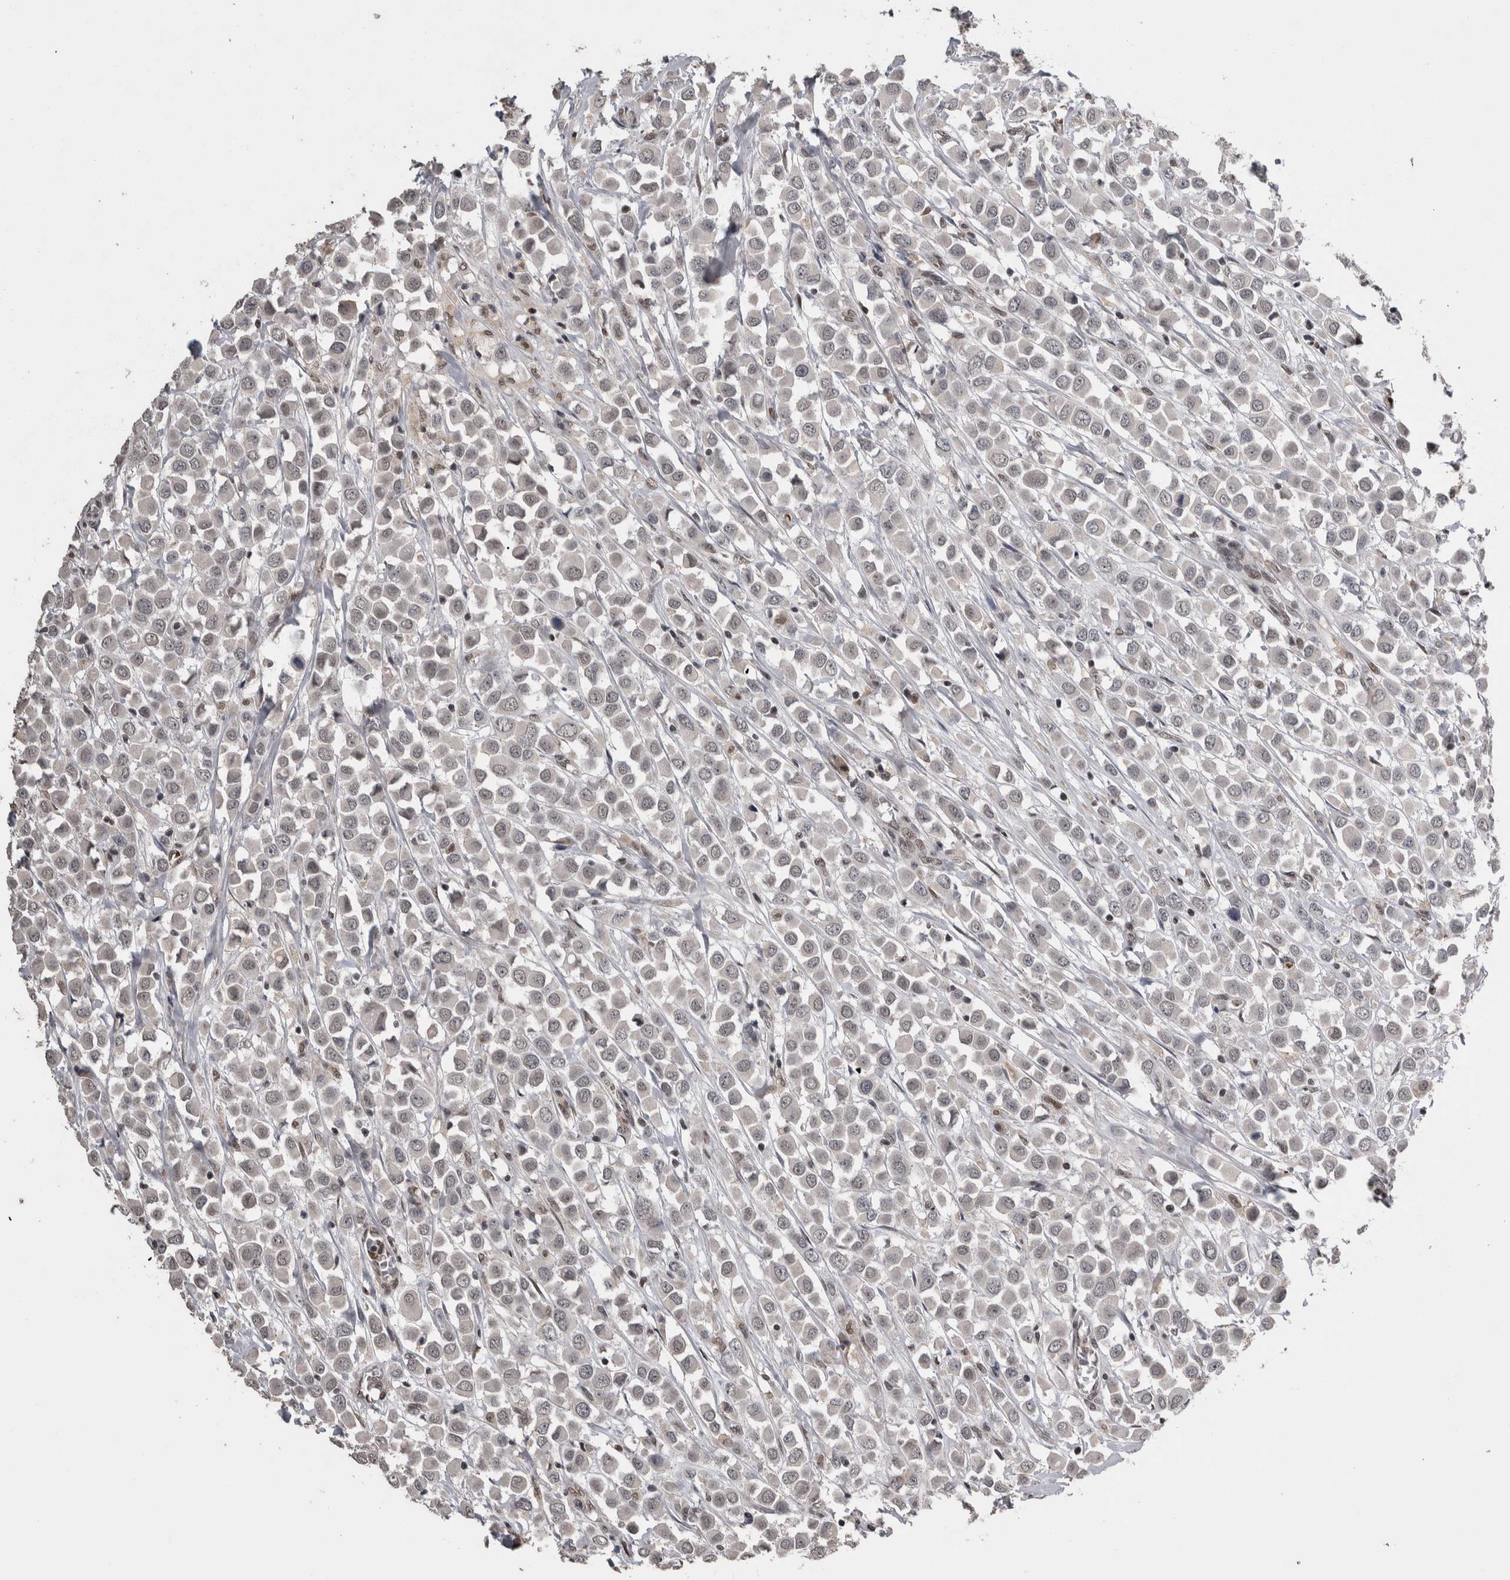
{"staining": {"intensity": "negative", "quantity": "none", "location": "none"}, "tissue": "breast cancer", "cell_type": "Tumor cells", "image_type": "cancer", "snomed": [{"axis": "morphology", "description": "Duct carcinoma"}, {"axis": "topography", "description": "Breast"}], "caption": "Immunohistochemical staining of human invasive ductal carcinoma (breast) displays no significant staining in tumor cells.", "gene": "DMTF1", "patient": {"sex": "female", "age": 61}}